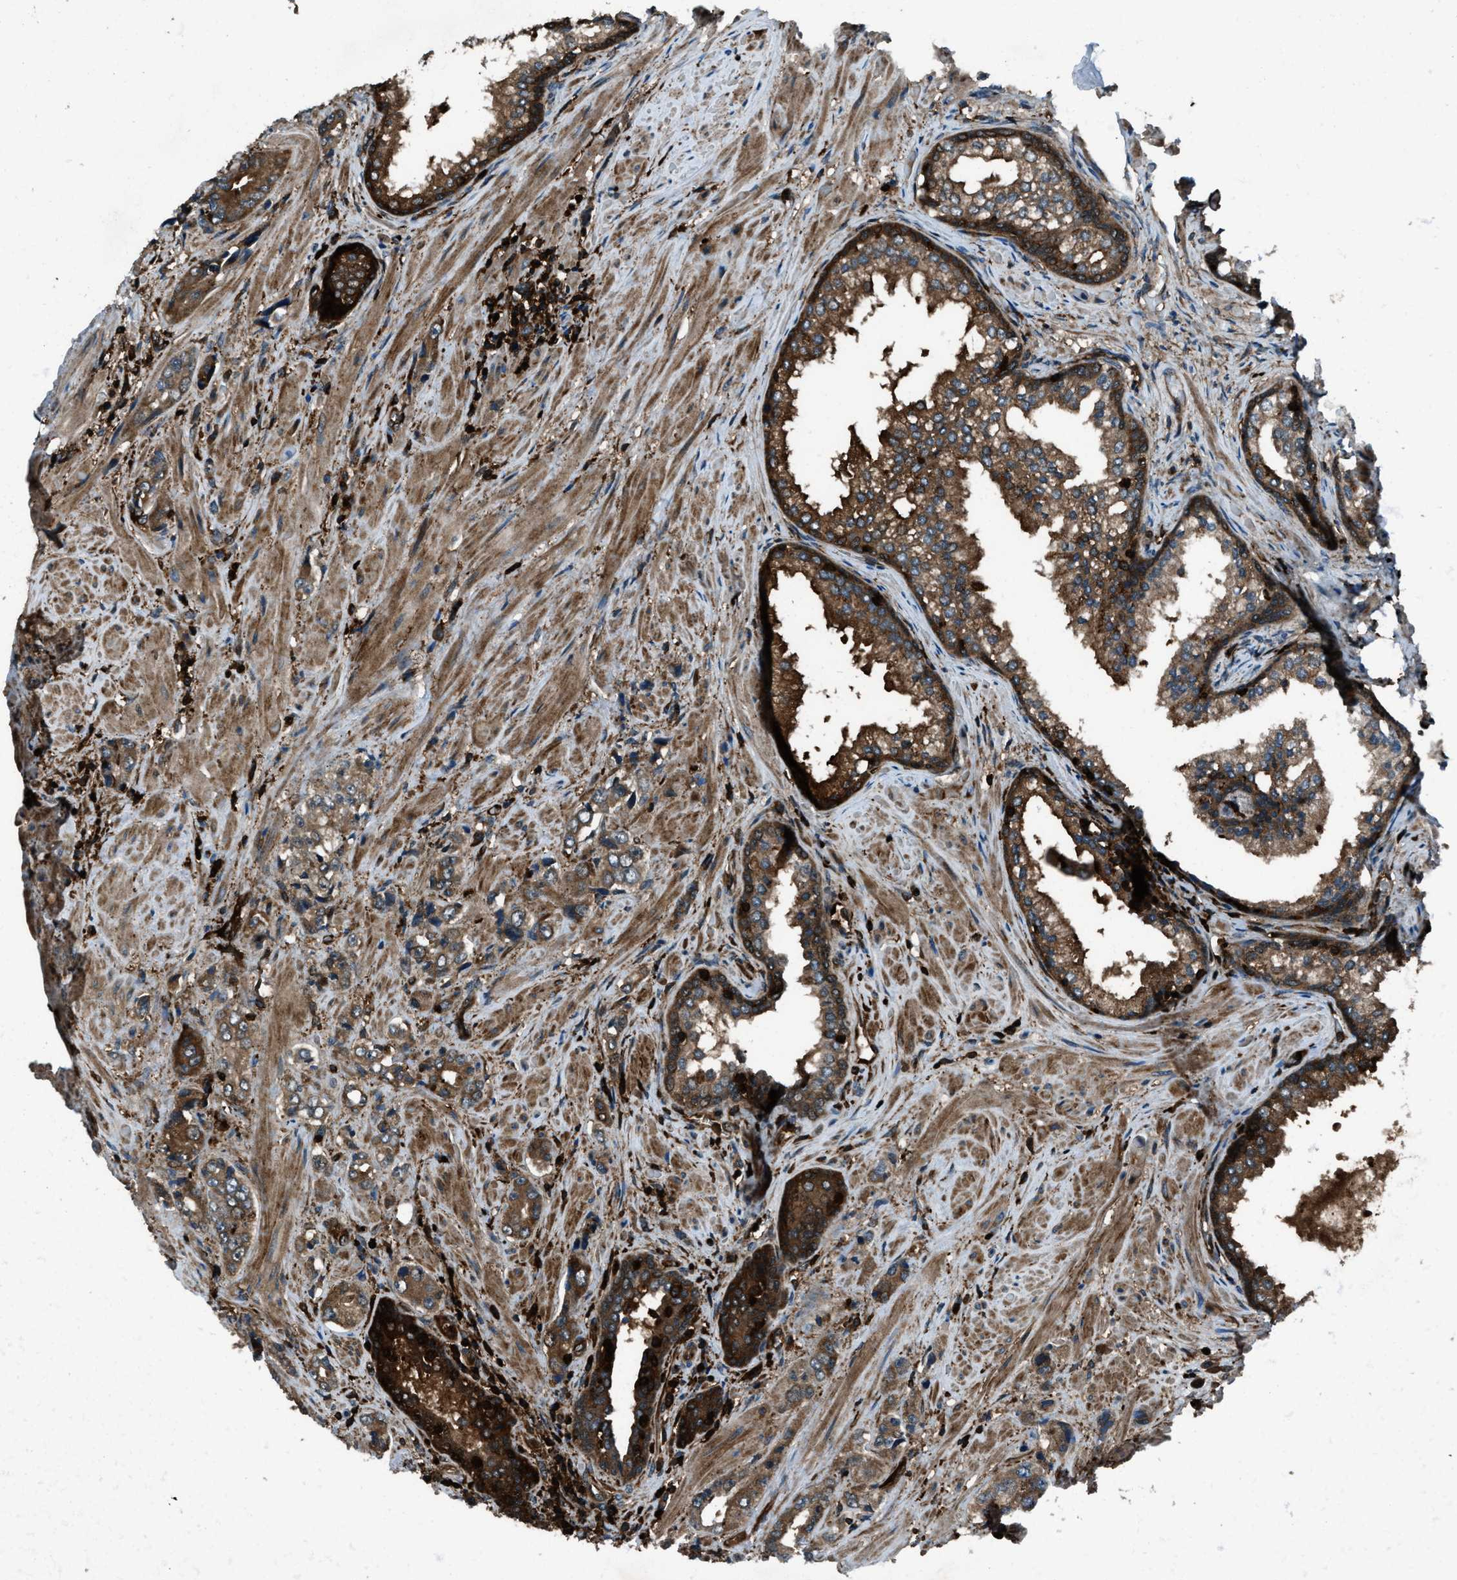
{"staining": {"intensity": "moderate", "quantity": ">75%", "location": "cytoplasmic/membranous"}, "tissue": "prostate cancer", "cell_type": "Tumor cells", "image_type": "cancer", "snomed": [{"axis": "morphology", "description": "Adenocarcinoma, High grade"}, {"axis": "topography", "description": "Prostate"}], "caption": "Brown immunohistochemical staining in human high-grade adenocarcinoma (prostate) exhibits moderate cytoplasmic/membranous positivity in about >75% of tumor cells.", "gene": "SNX30", "patient": {"sex": "male", "age": 61}}